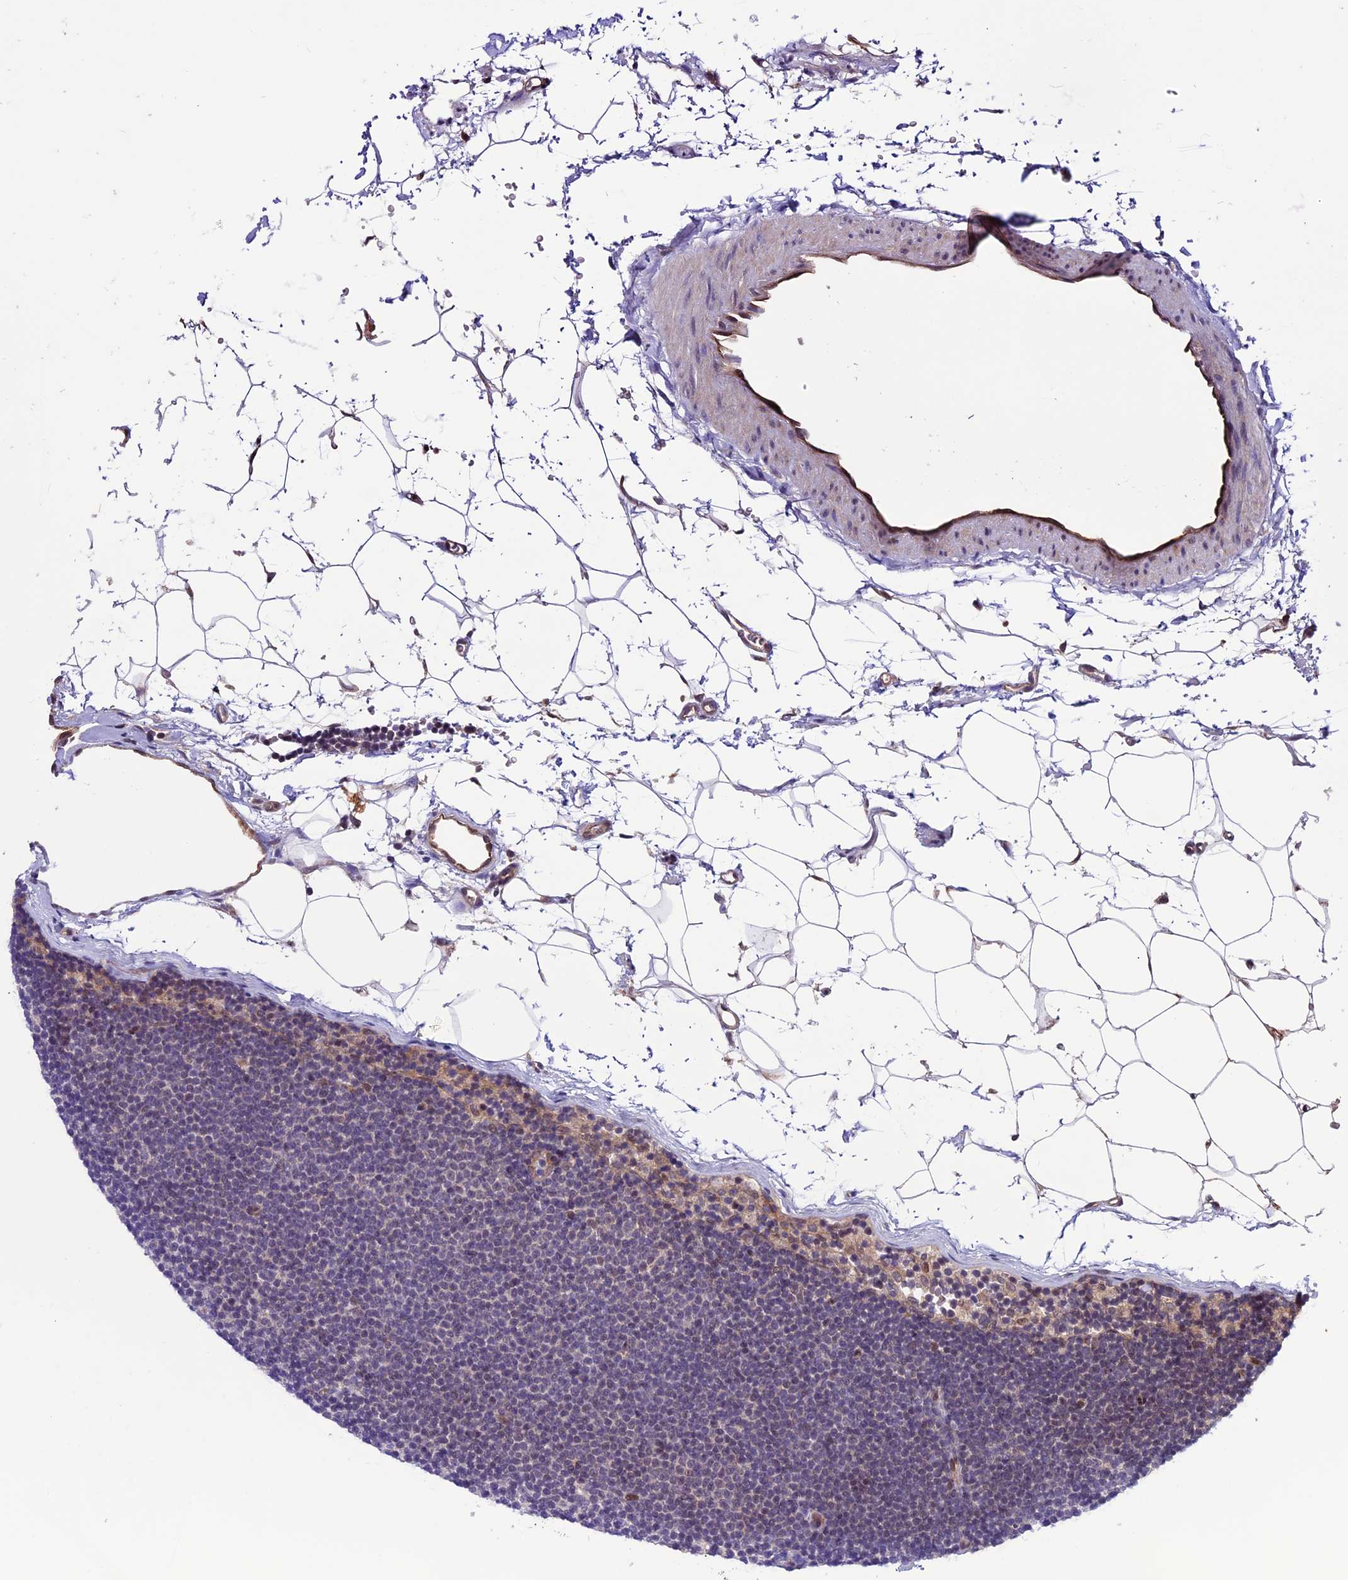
{"staining": {"intensity": "negative", "quantity": "none", "location": "none"}, "tissue": "lymphoma", "cell_type": "Tumor cells", "image_type": "cancer", "snomed": [{"axis": "morphology", "description": "Malignant lymphoma, non-Hodgkin's type, Low grade"}, {"axis": "topography", "description": "Lymph node"}], "caption": "DAB (3,3'-diaminobenzidine) immunohistochemical staining of low-grade malignant lymphoma, non-Hodgkin's type displays no significant expression in tumor cells.", "gene": "TMEM171", "patient": {"sex": "female", "age": 53}}